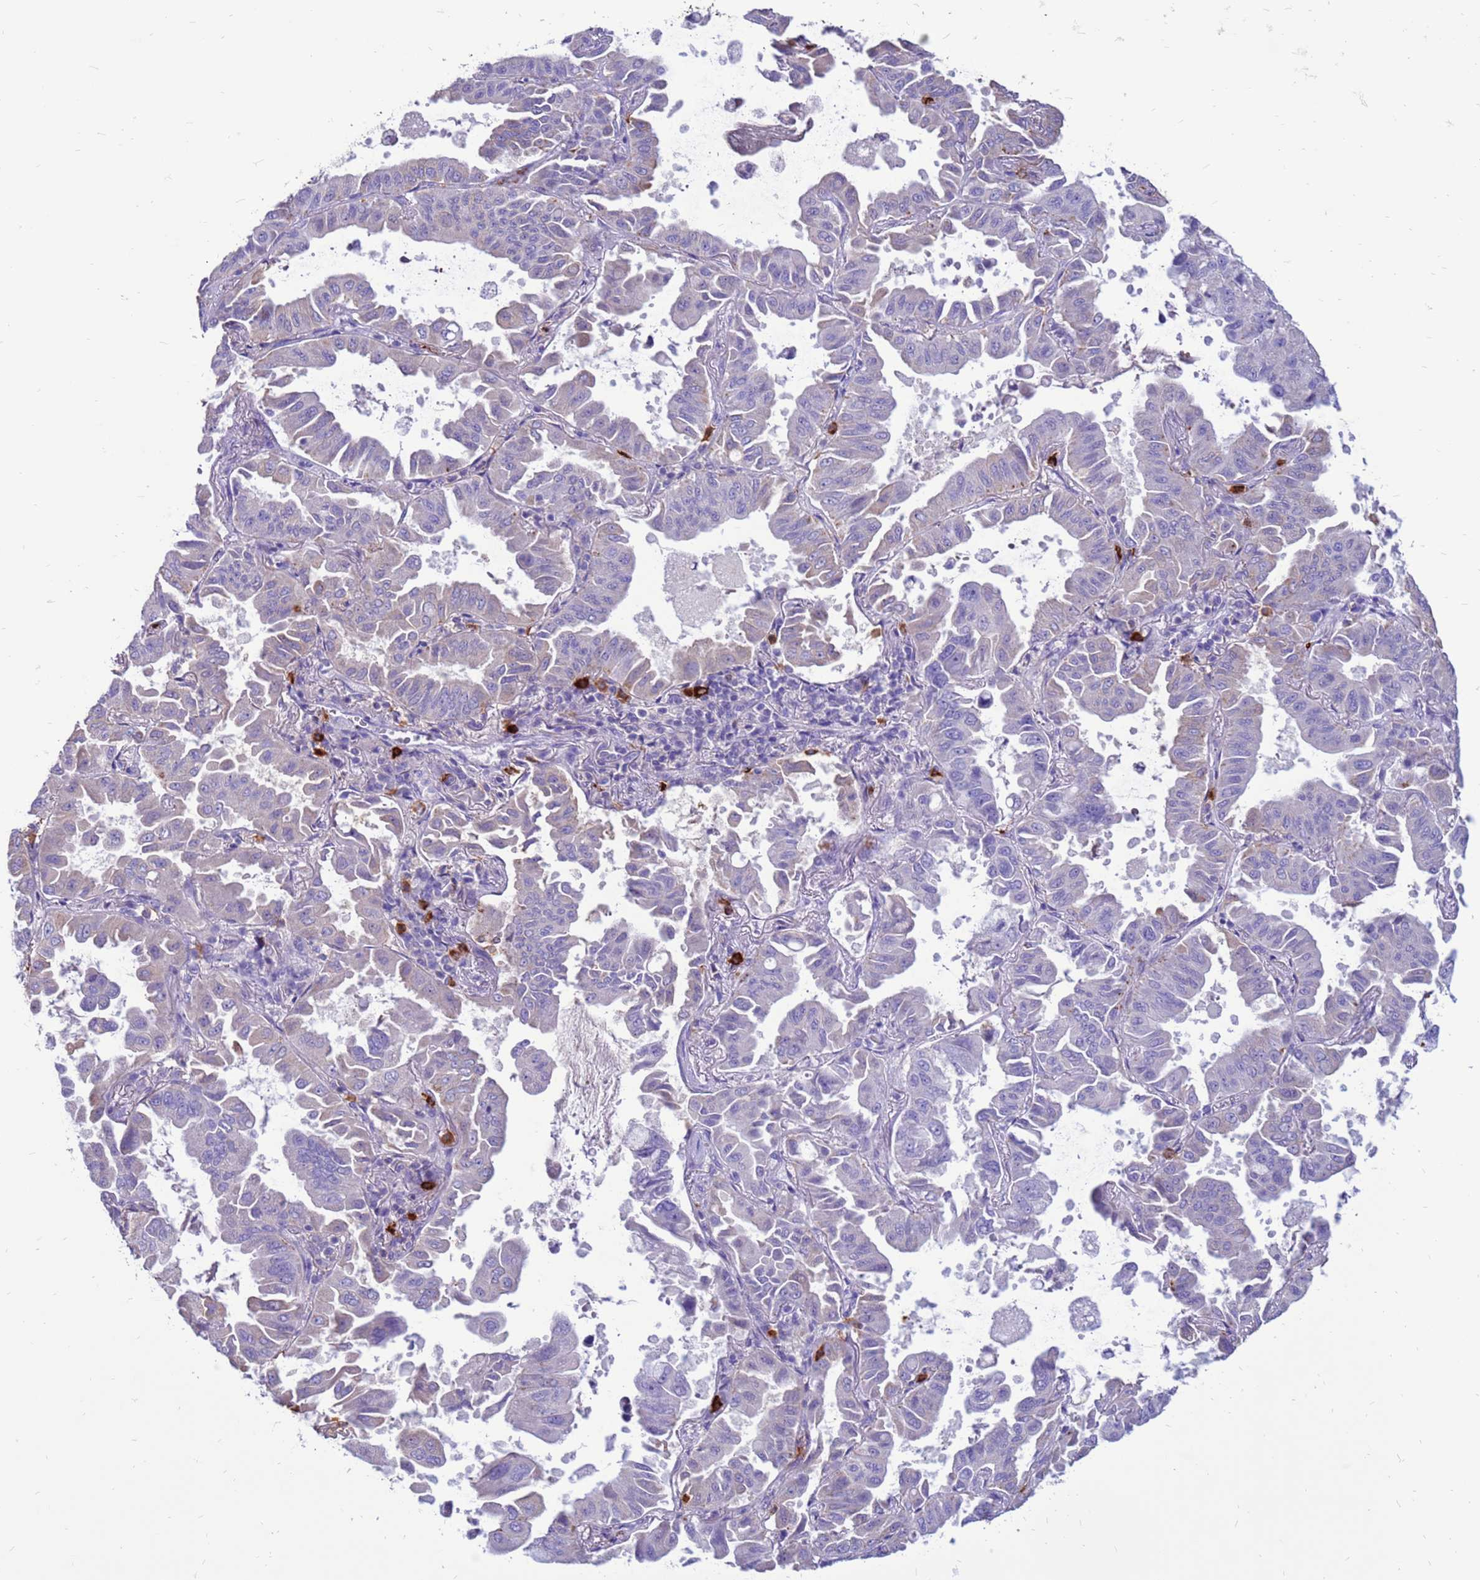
{"staining": {"intensity": "negative", "quantity": "none", "location": "none"}, "tissue": "lung cancer", "cell_type": "Tumor cells", "image_type": "cancer", "snomed": [{"axis": "morphology", "description": "Adenocarcinoma, NOS"}, {"axis": "topography", "description": "Lung"}], "caption": "This is an immunohistochemistry (IHC) micrograph of human lung adenocarcinoma. There is no staining in tumor cells.", "gene": "PDE10A", "patient": {"sex": "male", "age": 64}}